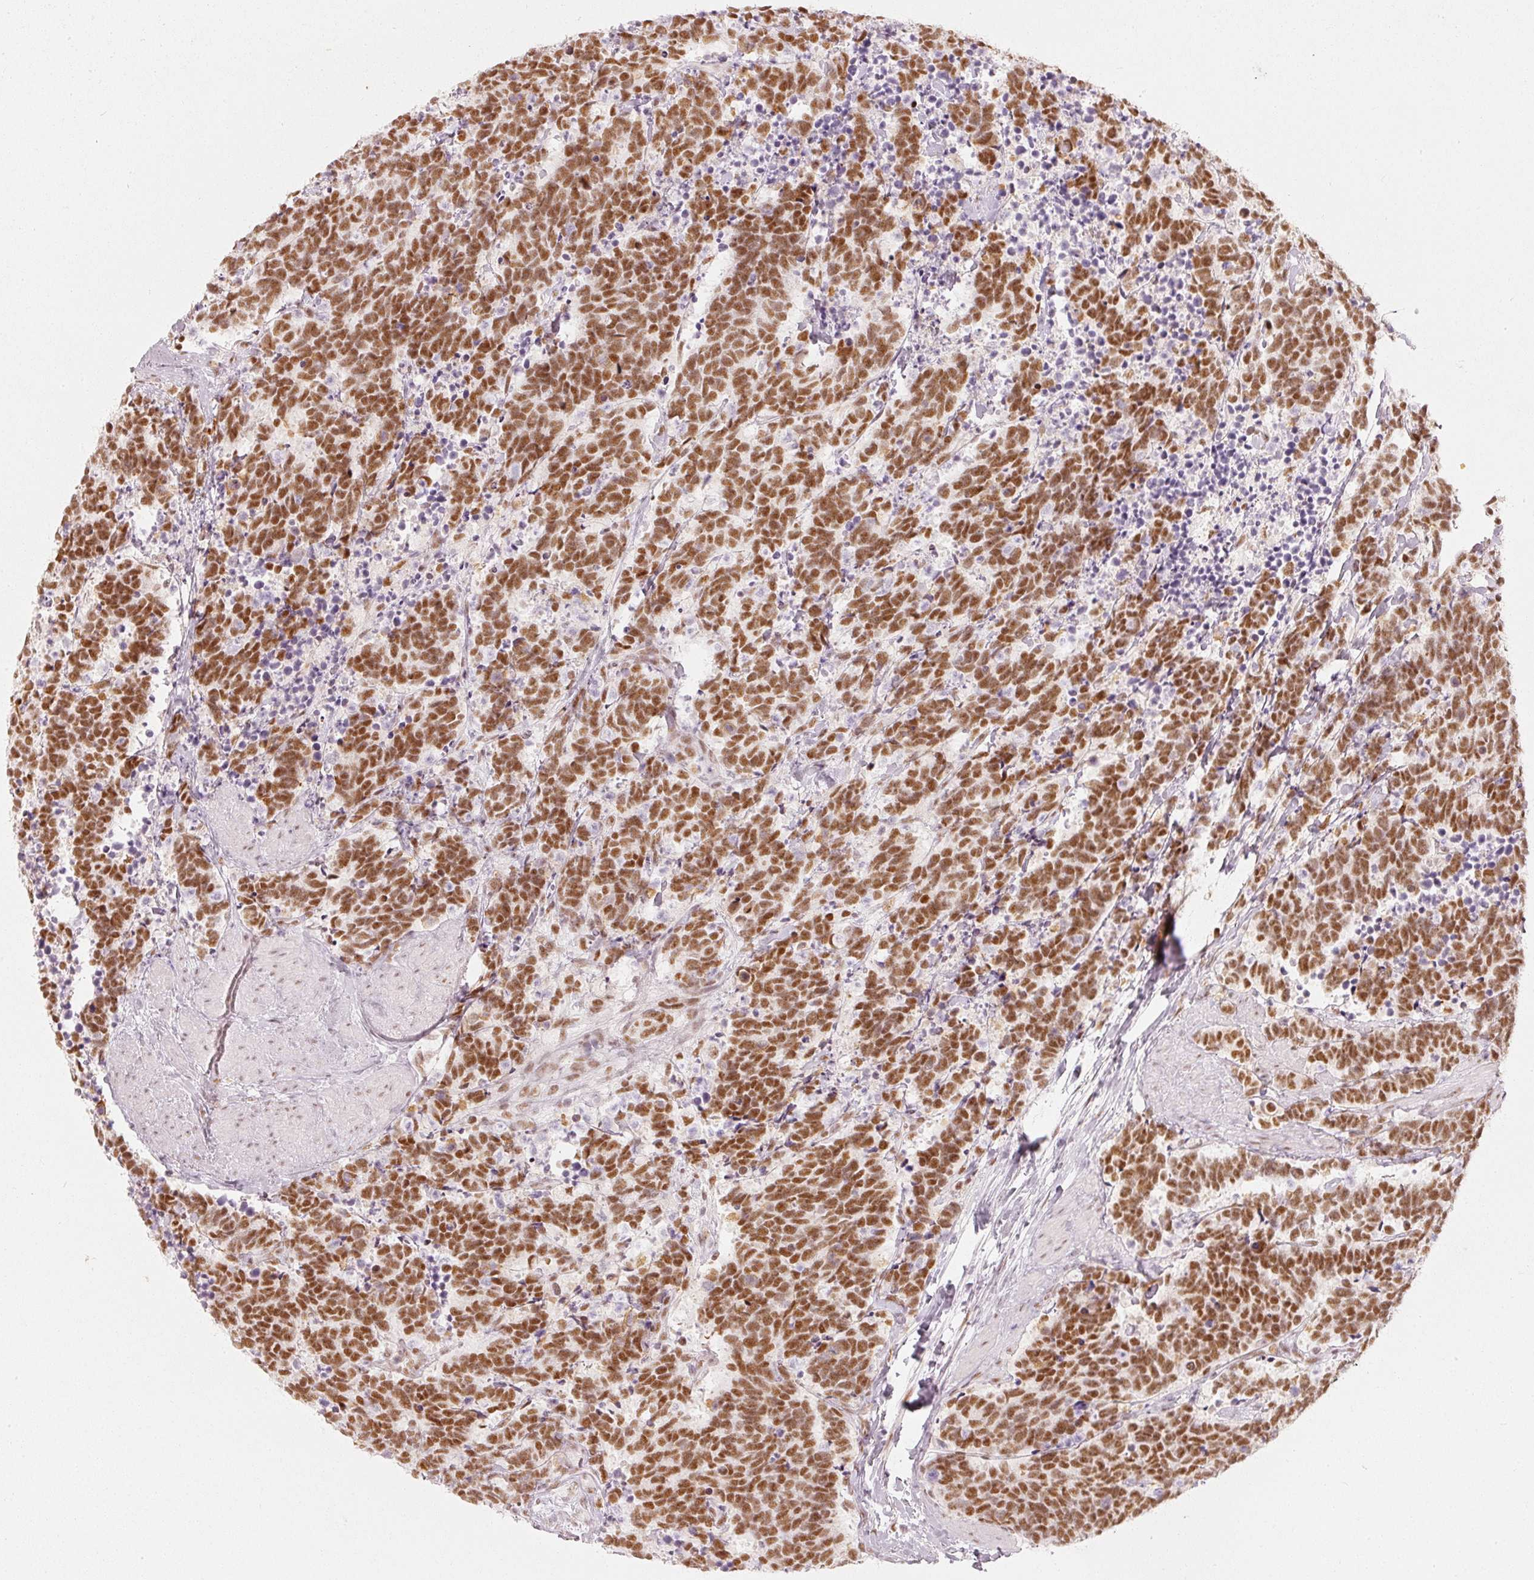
{"staining": {"intensity": "strong", "quantity": ">75%", "location": "nuclear"}, "tissue": "carcinoid", "cell_type": "Tumor cells", "image_type": "cancer", "snomed": [{"axis": "morphology", "description": "Carcinoma, NOS"}, {"axis": "morphology", "description": "Carcinoid, malignant, NOS"}, {"axis": "topography", "description": "Prostate"}], "caption": "A micrograph of carcinoid stained for a protein displays strong nuclear brown staining in tumor cells. The staining is performed using DAB (3,3'-diaminobenzidine) brown chromogen to label protein expression. The nuclei are counter-stained blue using hematoxylin.", "gene": "PPP1R10", "patient": {"sex": "male", "age": 57}}